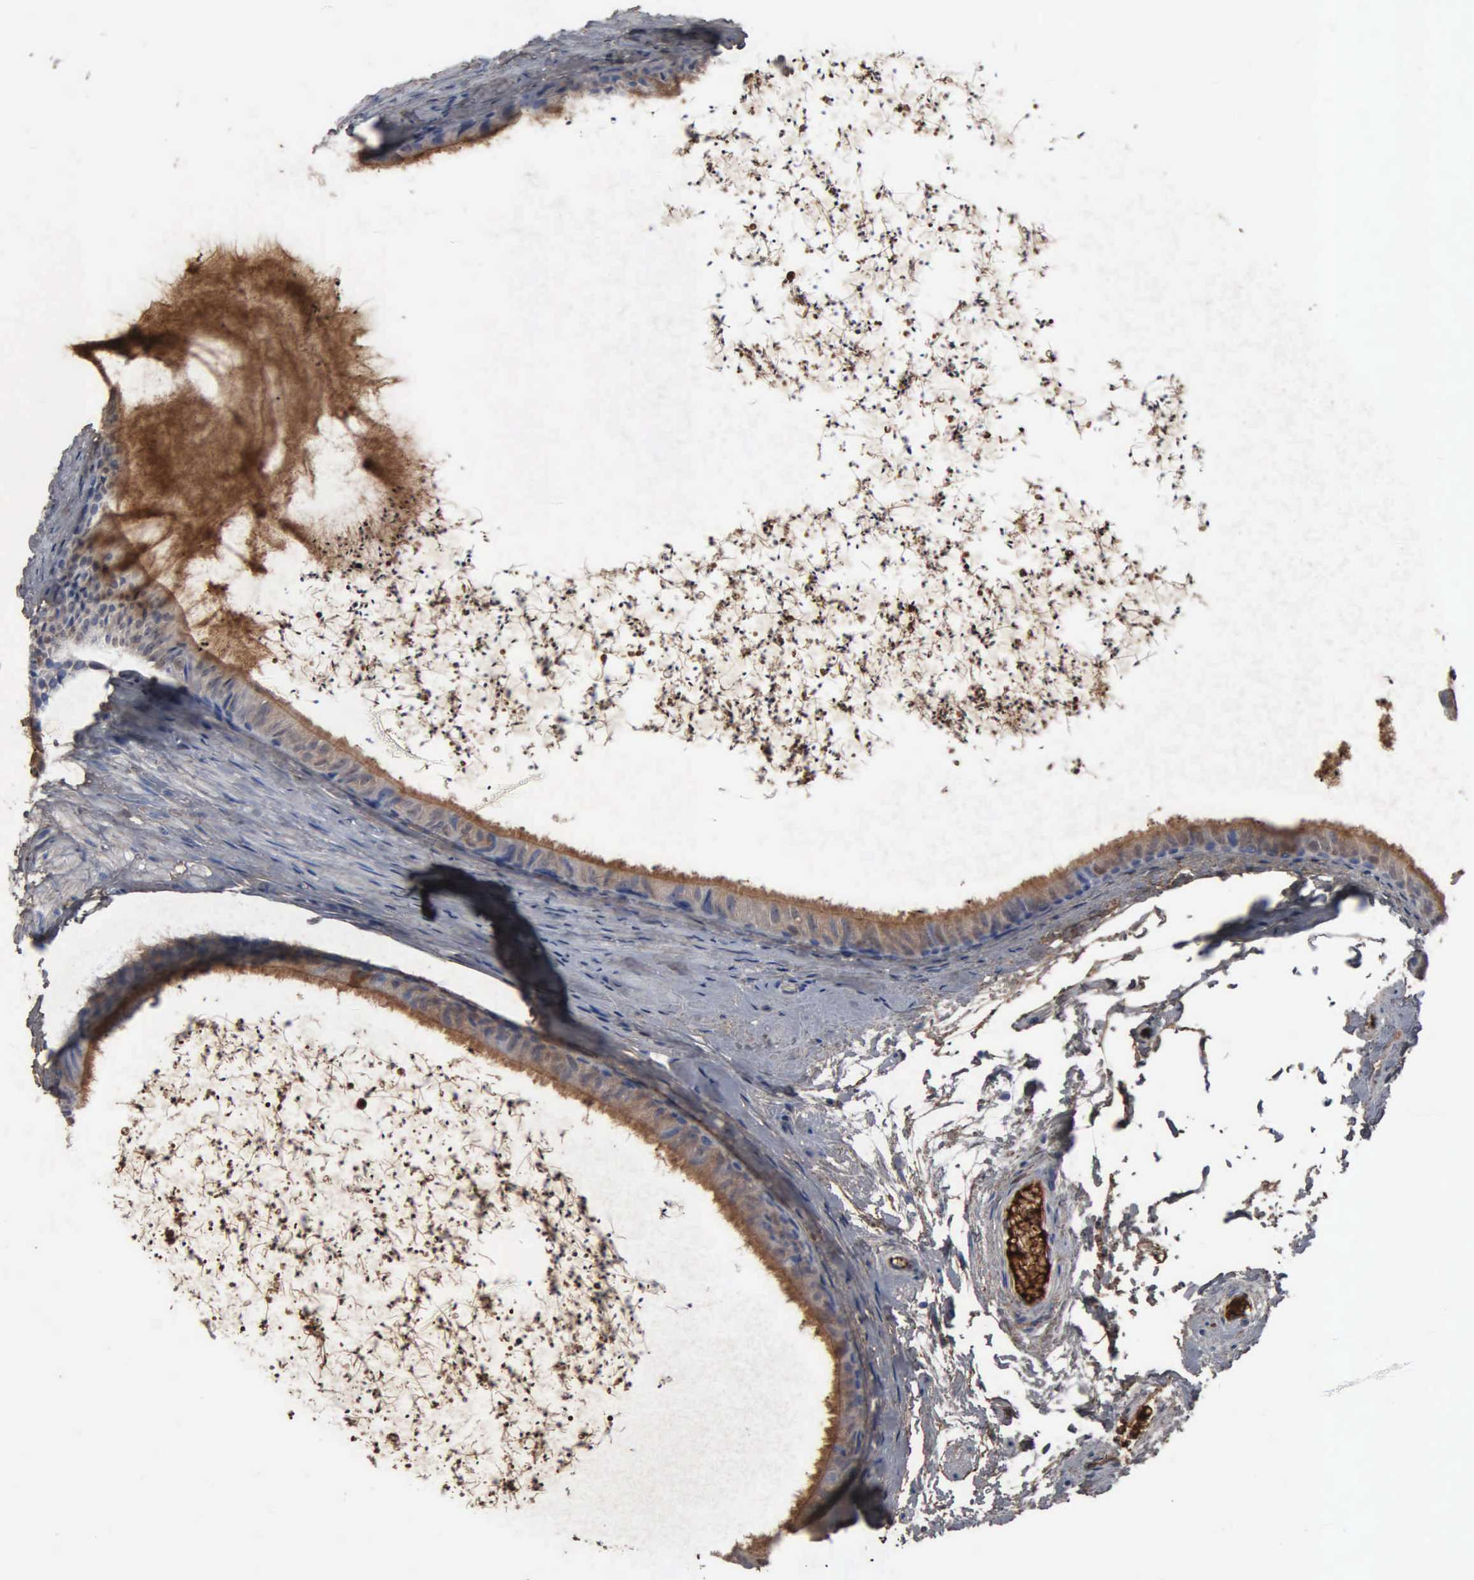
{"staining": {"intensity": "weak", "quantity": ">75%", "location": "cytoplasmic/membranous"}, "tissue": "epididymis", "cell_type": "Glandular cells", "image_type": "normal", "snomed": [{"axis": "morphology", "description": "Normal tissue, NOS"}, {"axis": "topography", "description": "Epididymis"}], "caption": "Protein staining of benign epididymis shows weak cytoplasmic/membranous expression in approximately >75% of glandular cells. Immunohistochemistry stains the protein in brown and the nuclei are stained blue.", "gene": "FN1", "patient": {"sex": "male", "age": 77}}